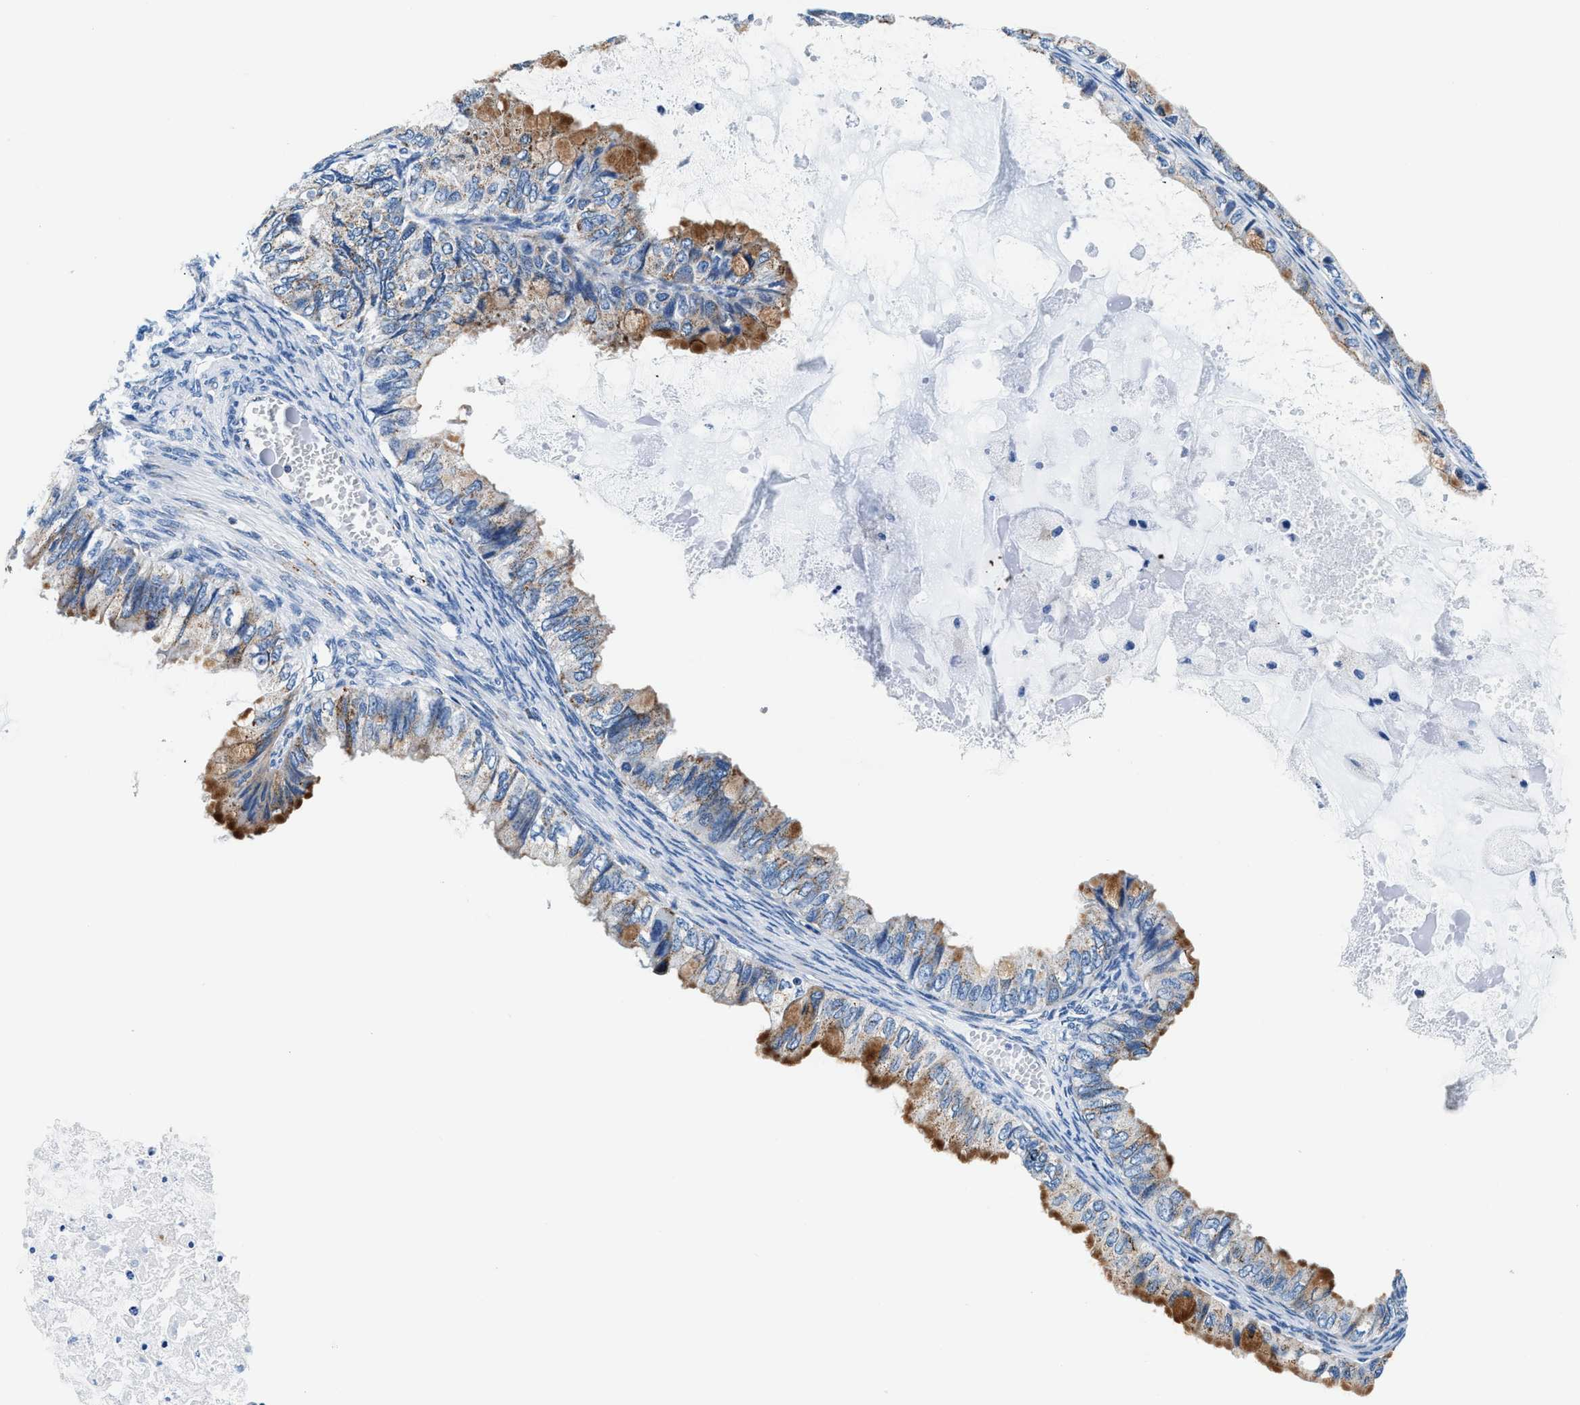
{"staining": {"intensity": "moderate", "quantity": ">75%", "location": "cytoplasmic/membranous"}, "tissue": "ovarian cancer", "cell_type": "Tumor cells", "image_type": "cancer", "snomed": [{"axis": "morphology", "description": "Cystadenocarcinoma, mucinous, NOS"}, {"axis": "topography", "description": "Ovary"}], "caption": "Protein expression analysis of human ovarian cancer (mucinous cystadenocarcinoma) reveals moderate cytoplasmic/membranous positivity in about >75% of tumor cells.", "gene": "VPS53", "patient": {"sex": "female", "age": 80}}